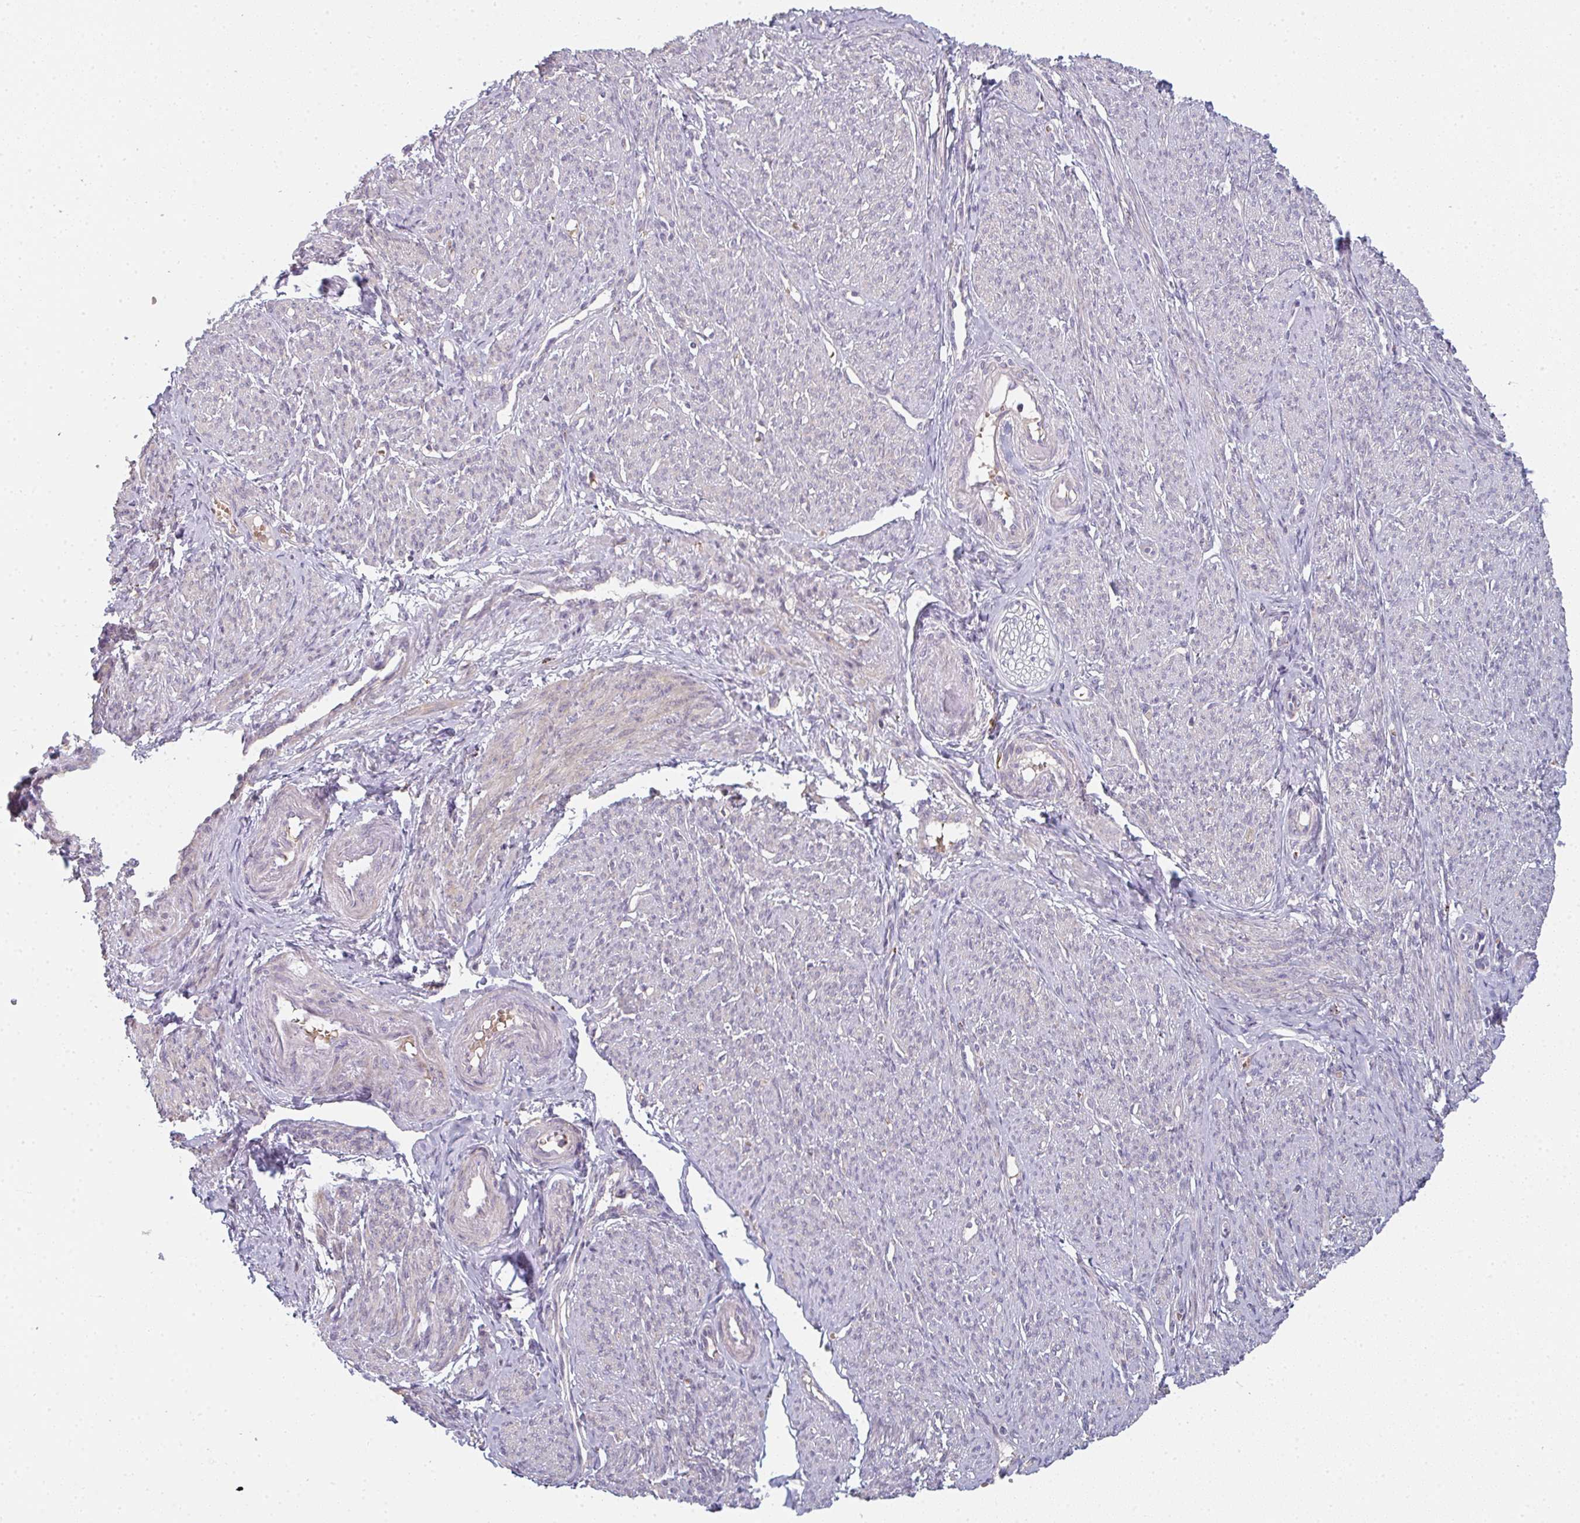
{"staining": {"intensity": "weak", "quantity": "25%-75%", "location": "cytoplasmic/membranous"}, "tissue": "smooth muscle", "cell_type": "Smooth muscle cells", "image_type": "normal", "snomed": [{"axis": "morphology", "description": "Normal tissue, NOS"}, {"axis": "topography", "description": "Smooth muscle"}], "caption": "Immunohistochemical staining of unremarkable smooth muscle displays low levels of weak cytoplasmic/membranous expression in approximately 25%-75% of smooth muscle cells.", "gene": "TMEM237", "patient": {"sex": "female", "age": 65}}